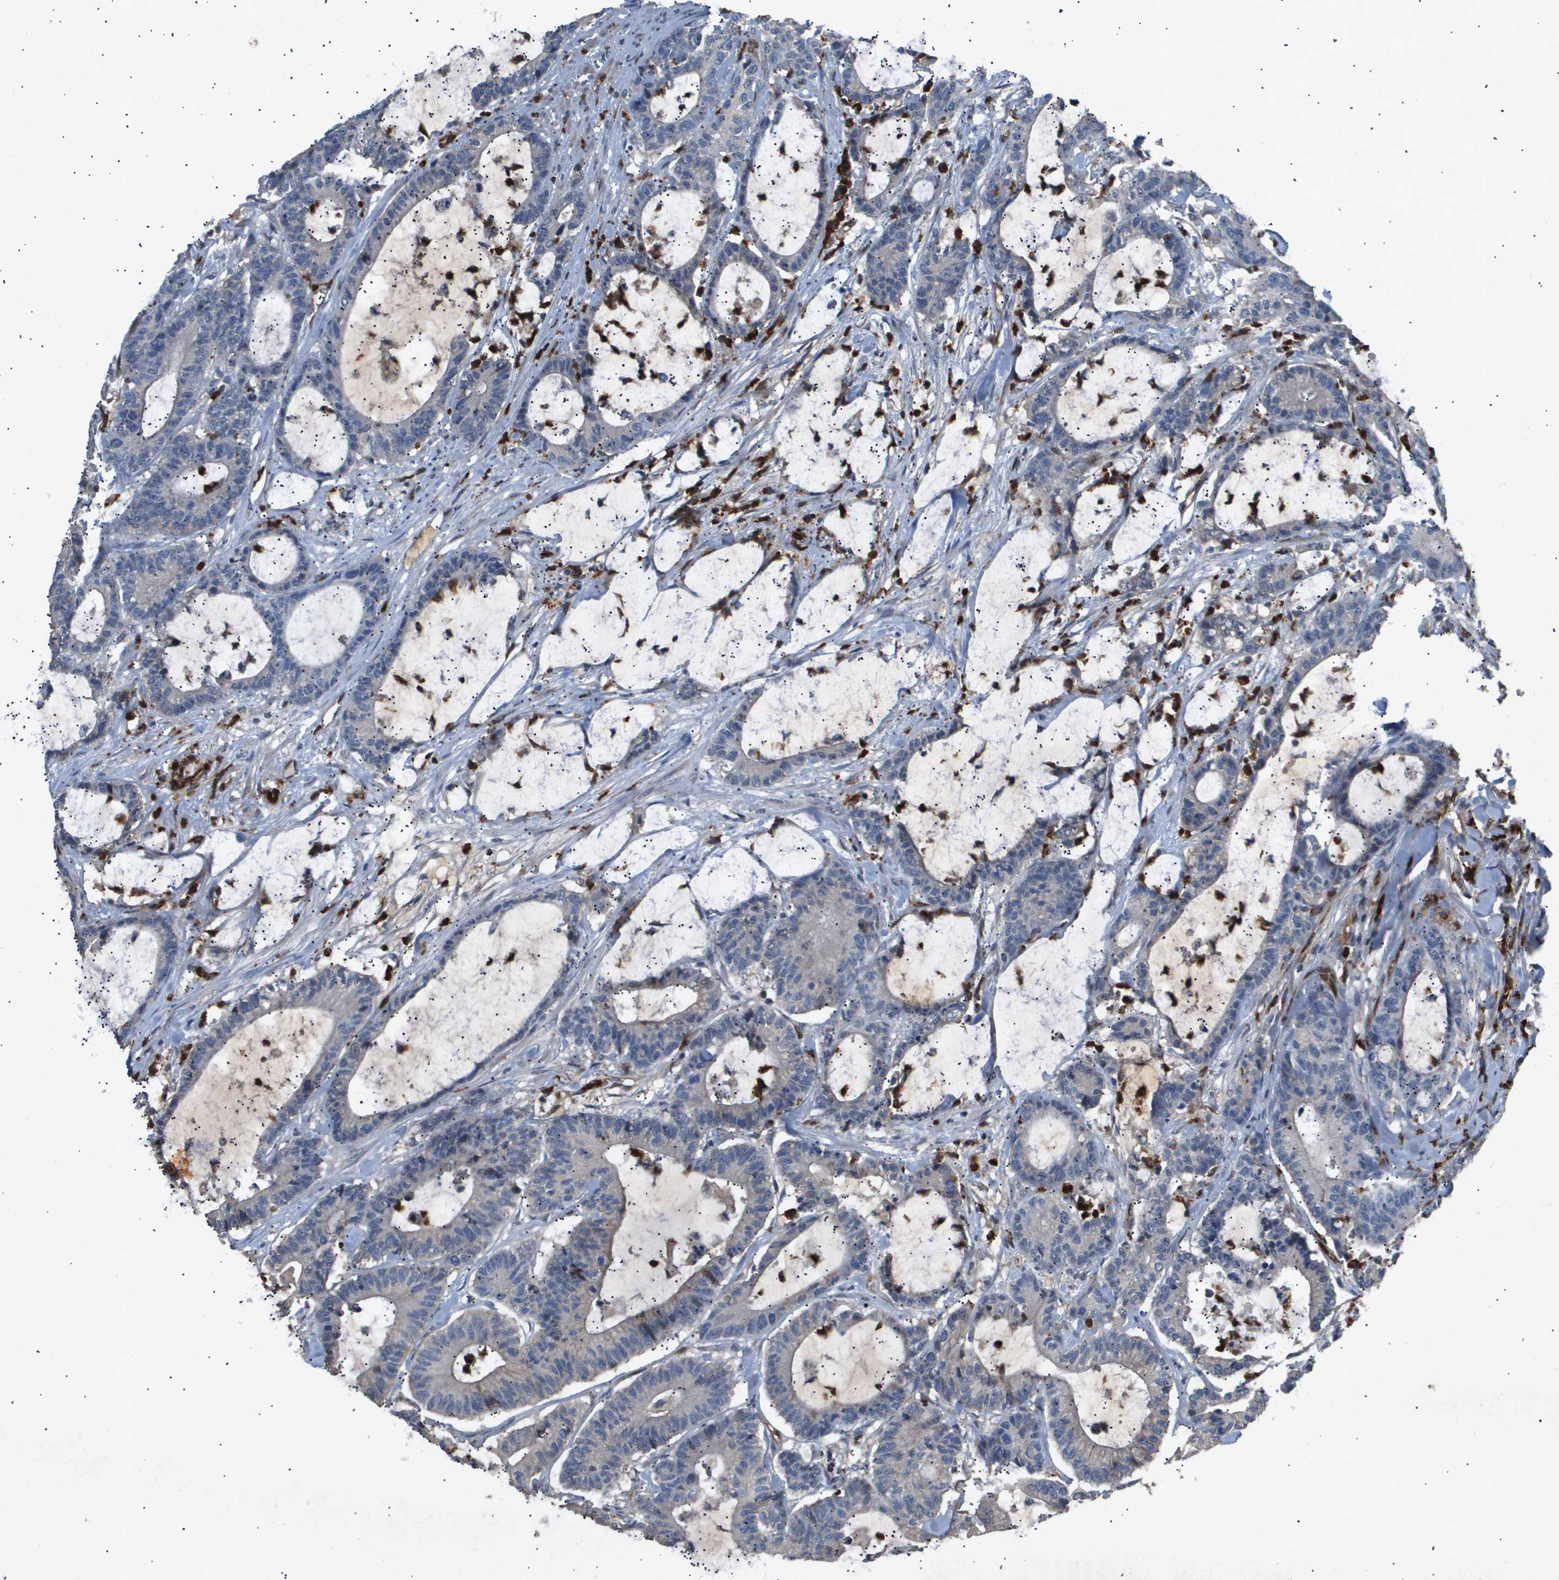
{"staining": {"intensity": "negative", "quantity": "none", "location": "none"}, "tissue": "colorectal cancer", "cell_type": "Tumor cells", "image_type": "cancer", "snomed": [{"axis": "morphology", "description": "Adenocarcinoma, NOS"}, {"axis": "topography", "description": "Colon"}], "caption": "Immunohistochemistry histopathology image of adenocarcinoma (colorectal) stained for a protein (brown), which demonstrates no positivity in tumor cells.", "gene": "ERG", "patient": {"sex": "female", "age": 84}}